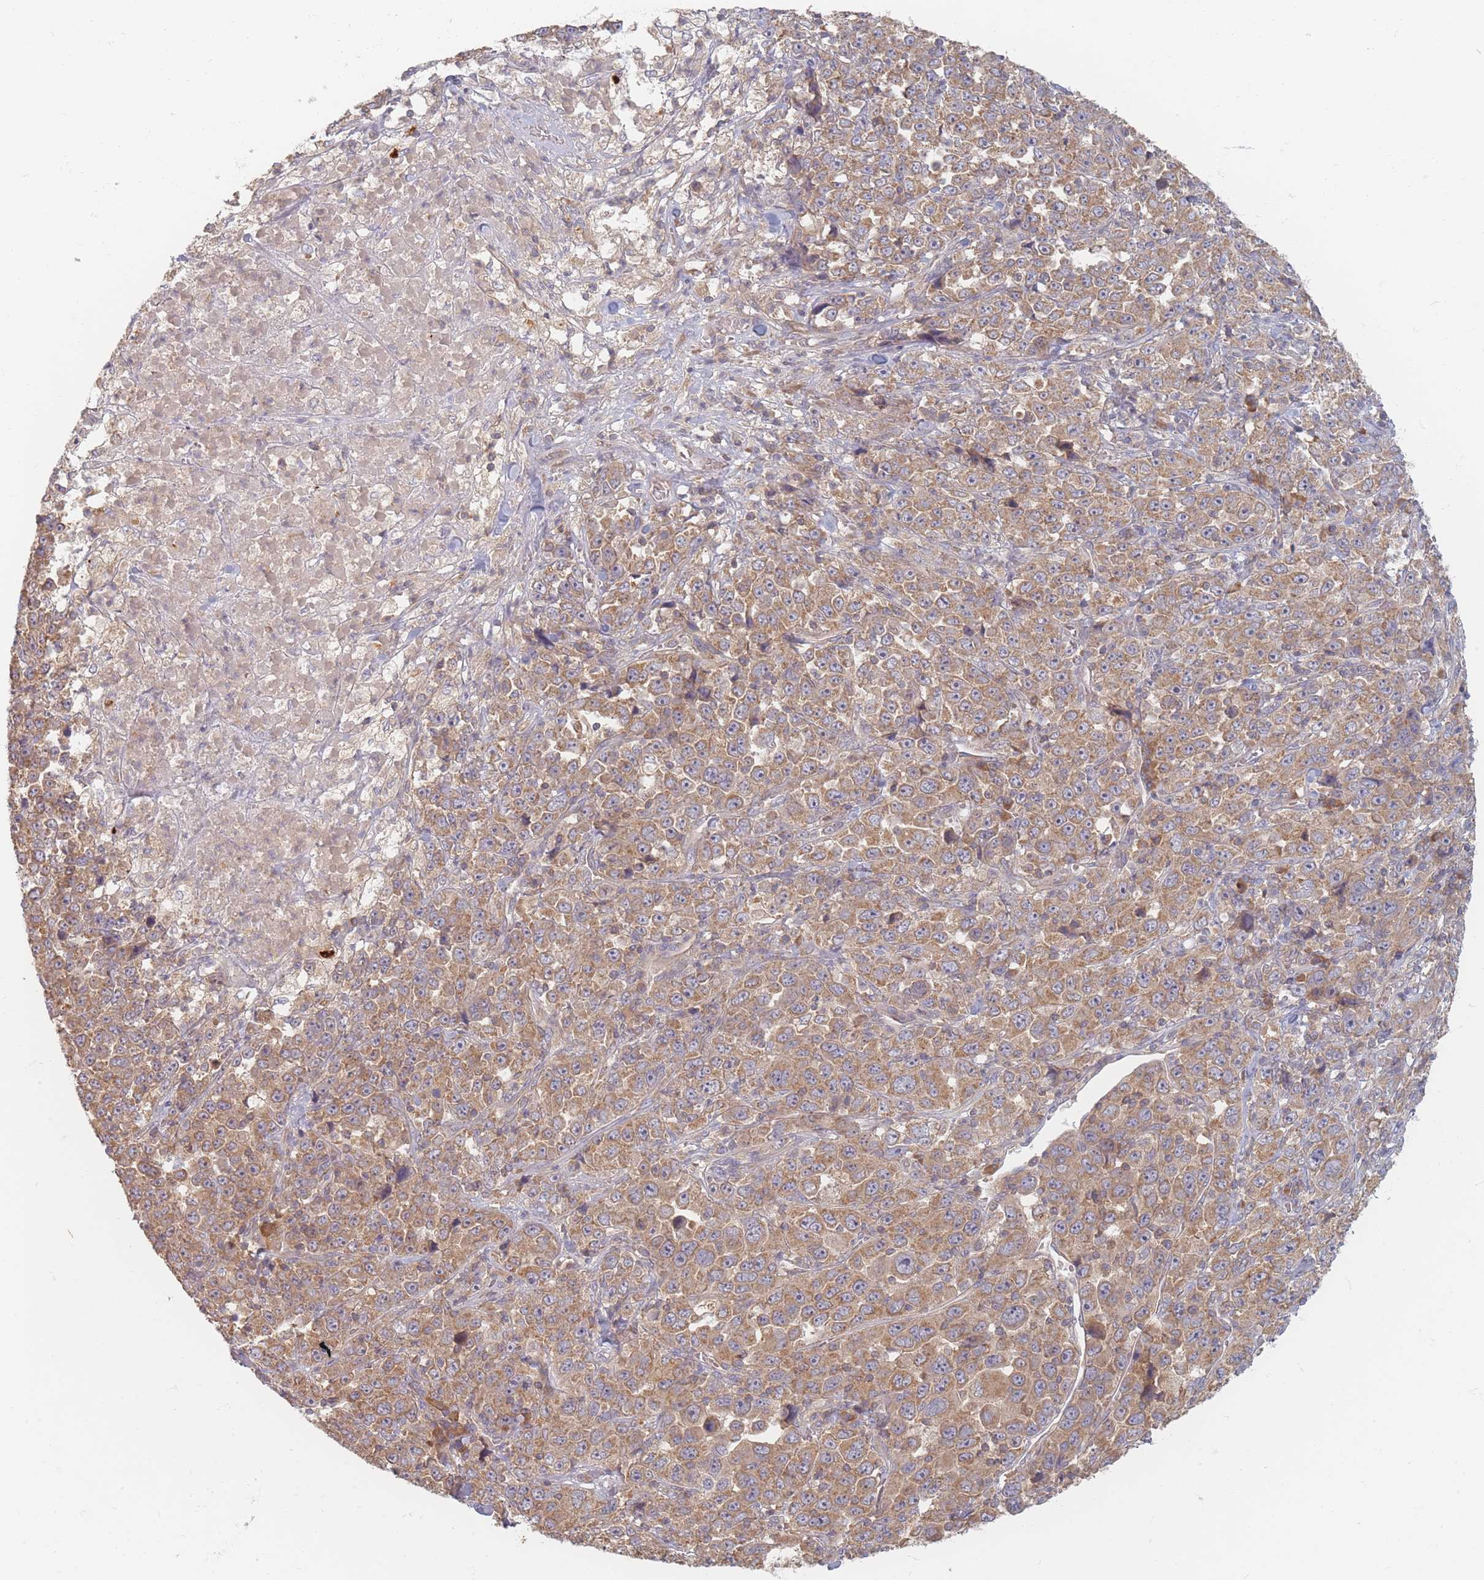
{"staining": {"intensity": "moderate", "quantity": ">75%", "location": "cytoplasmic/membranous"}, "tissue": "stomach cancer", "cell_type": "Tumor cells", "image_type": "cancer", "snomed": [{"axis": "morphology", "description": "Normal tissue, NOS"}, {"axis": "morphology", "description": "Adenocarcinoma, NOS"}, {"axis": "topography", "description": "Stomach, upper"}, {"axis": "topography", "description": "Stomach"}], "caption": "High-power microscopy captured an immunohistochemistry (IHC) micrograph of adenocarcinoma (stomach), revealing moderate cytoplasmic/membranous staining in about >75% of tumor cells.", "gene": "SLC35F3", "patient": {"sex": "male", "age": 59}}